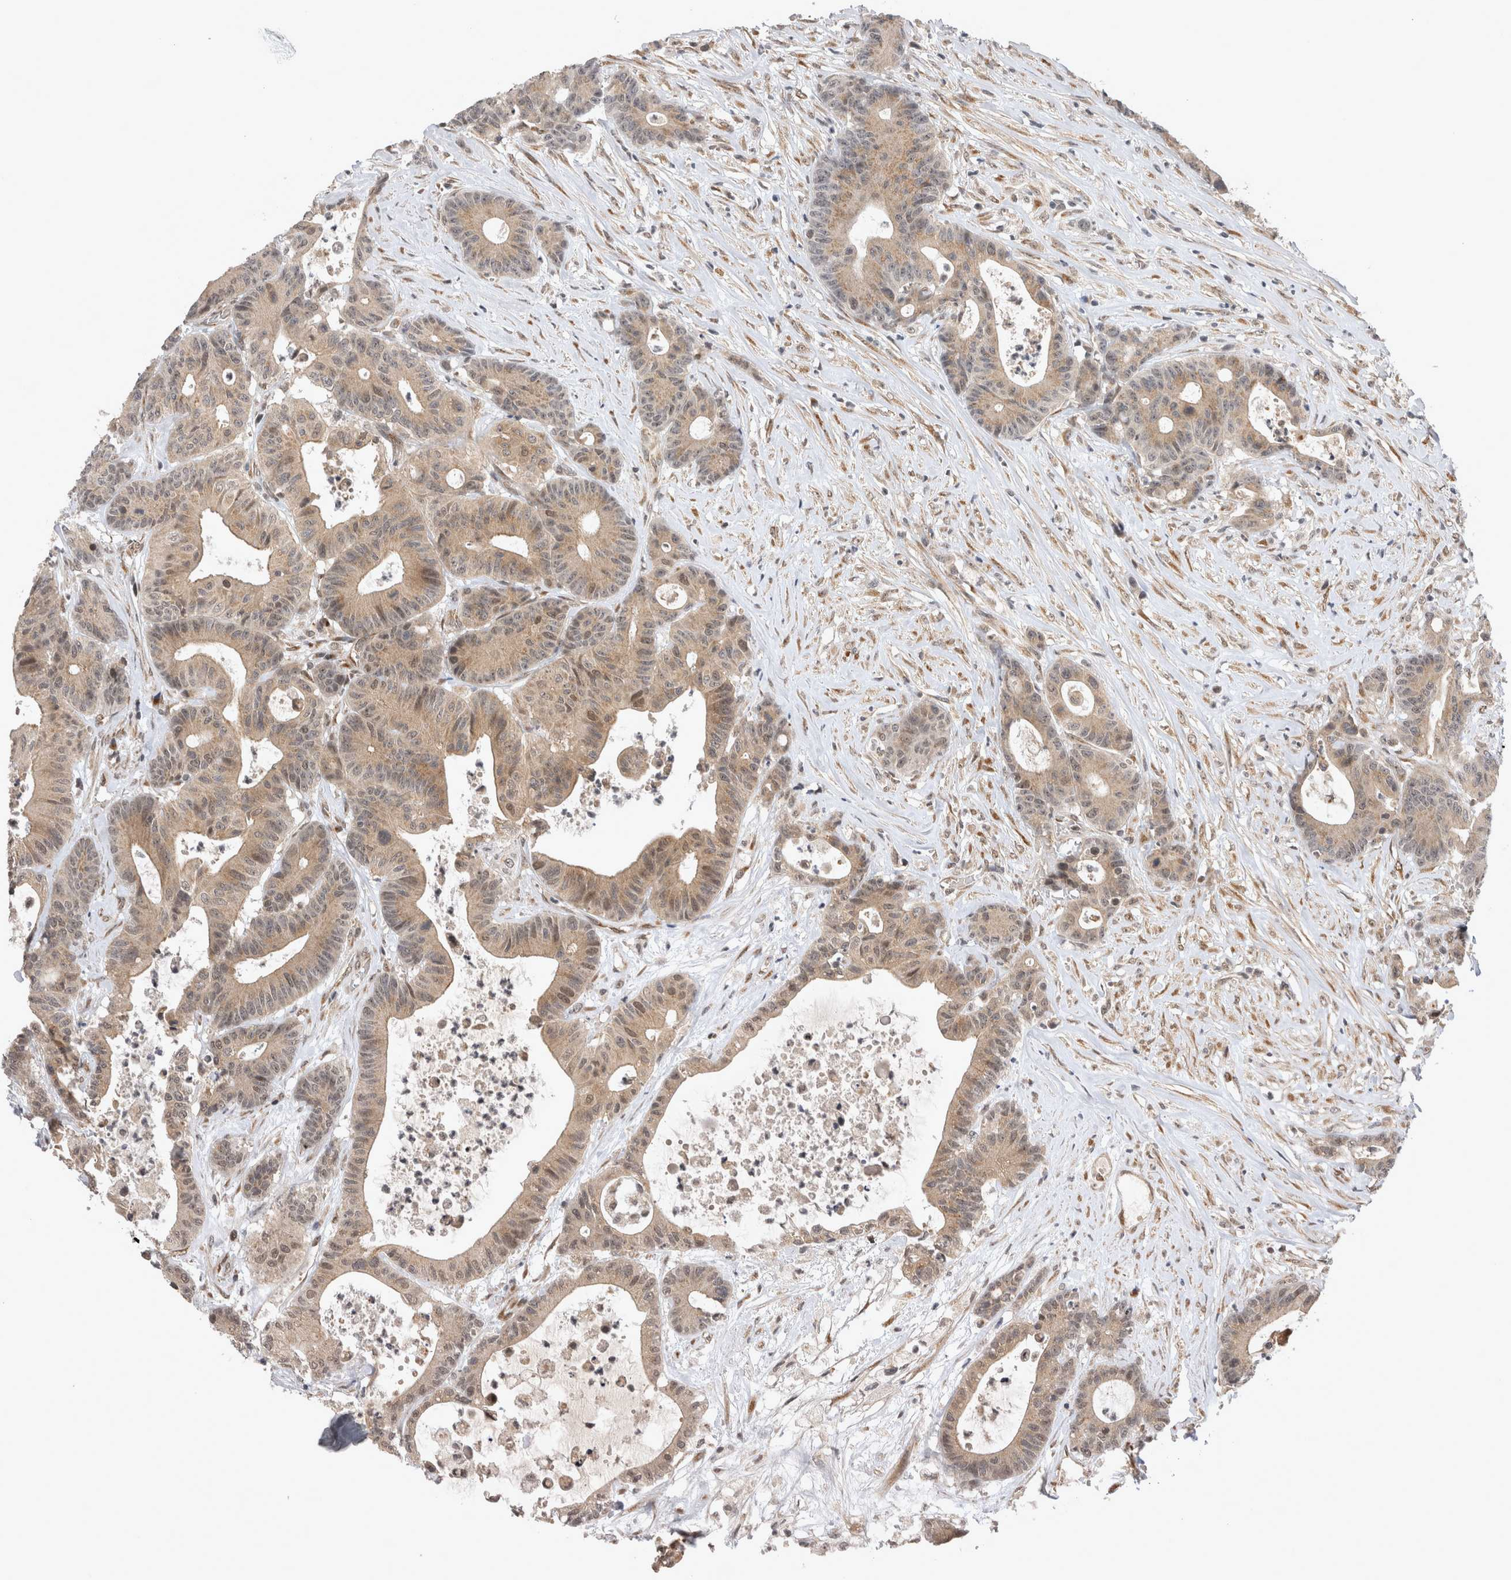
{"staining": {"intensity": "weak", "quantity": ">75%", "location": "cytoplasmic/membranous,nuclear"}, "tissue": "colorectal cancer", "cell_type": "Tumor cells", "image_type": "cancer", "snomed": [{"axis": "morphology", "description": "Adenocarcinoma, NOS"}, {"axis": "topography", "description": "Colon"}], "caption": "Colorectal adenocarcinoma stained with a protein marker shows weak staining in tumor cells.", "gene": "TMEM65", "patient": {"sex": "female", "age": 84}}